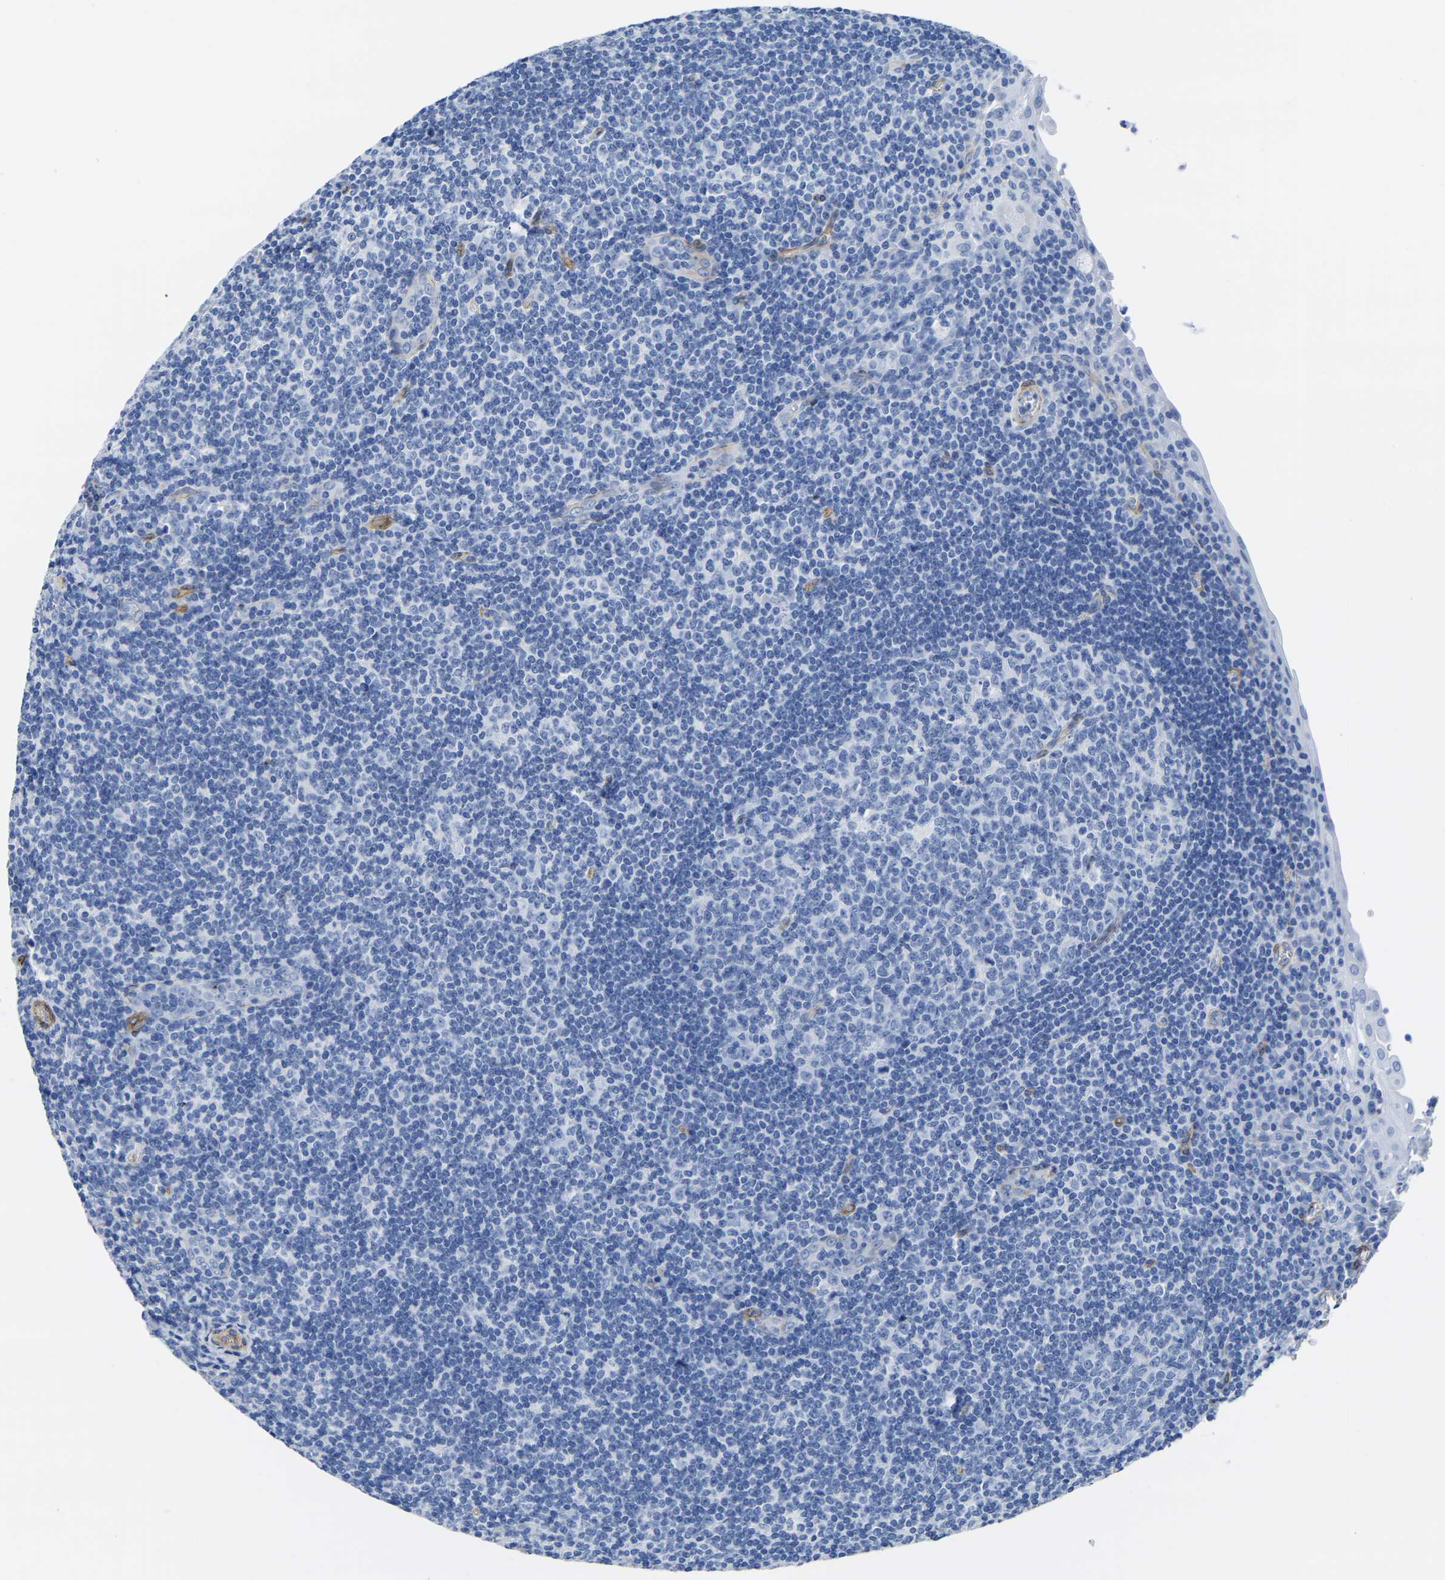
{"staining": {"intensity": "negative", "quantity": "none", "location": "none"}, "tissue": "tonsil", "cell_type": "Germinal center cells", "image_type": "normal", "snomed": [{"axis": "morphology", "description": "Normal tissue, NOS"}, {"axis": "topography", "description": "Tonsil"}], "caption": "The image demonstrates no staining of germinal center cells in normal tonsil.", "gene": "SLC45A3", "patient": {"sex": "male", "age": 37}}